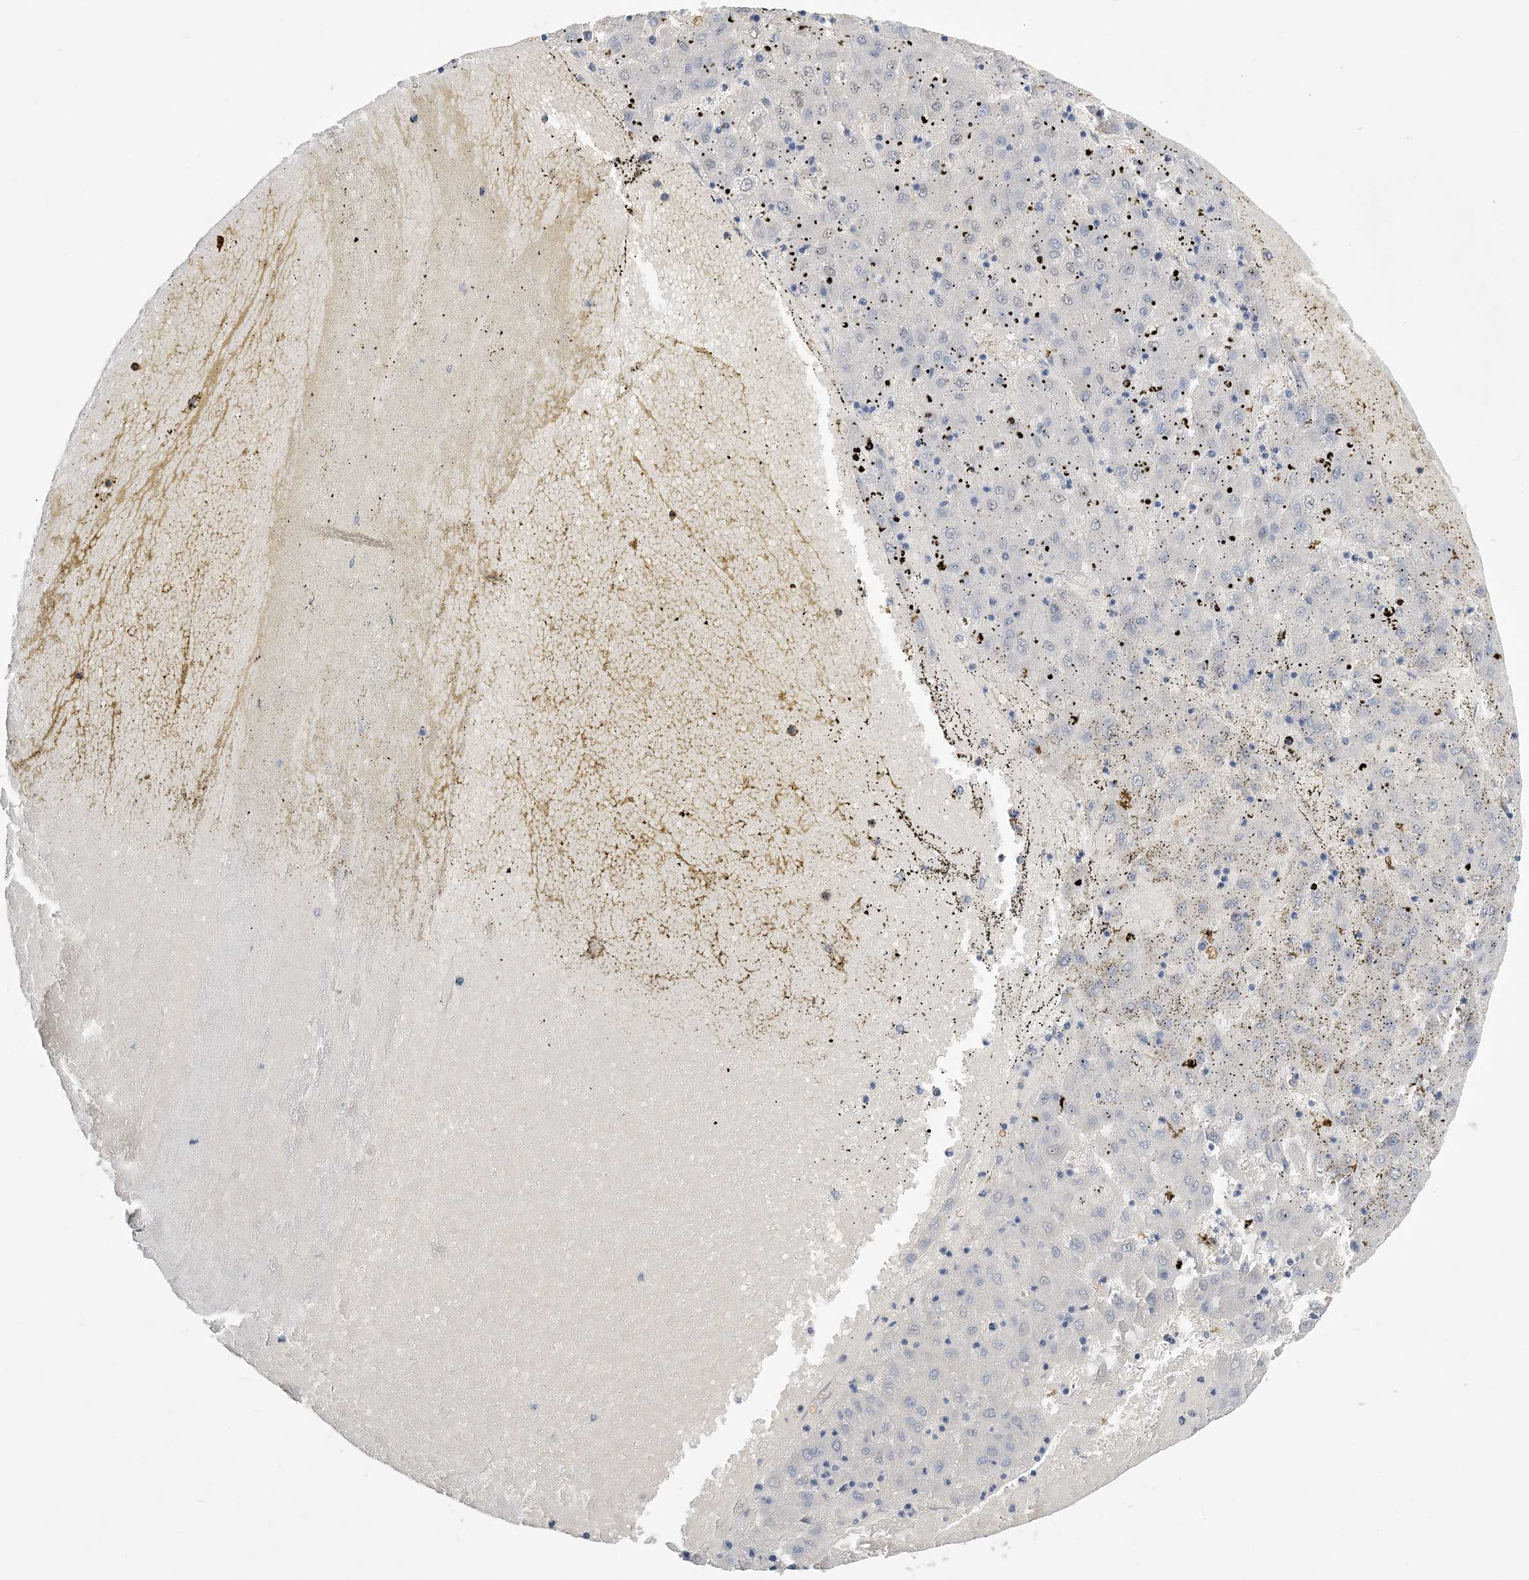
{"staining": {"intensity": "negative", "quantity": "none", "location": "none"}, "tissue": "liver cancer", "cell_type": "Tumor cells", "image_type": "cancer", "snomed": [{"axis": "morphology", "description": "Carcinoma, Hepatocellular, NOS"}, {"axis": "topography", "description": "Liver"}], "caption": "A micrograph of human liver hepatocellular carcinoma is negative for staining in tumor cells.", "gene": "KPRP", "patient": {"sex": "male", "age": 72}}